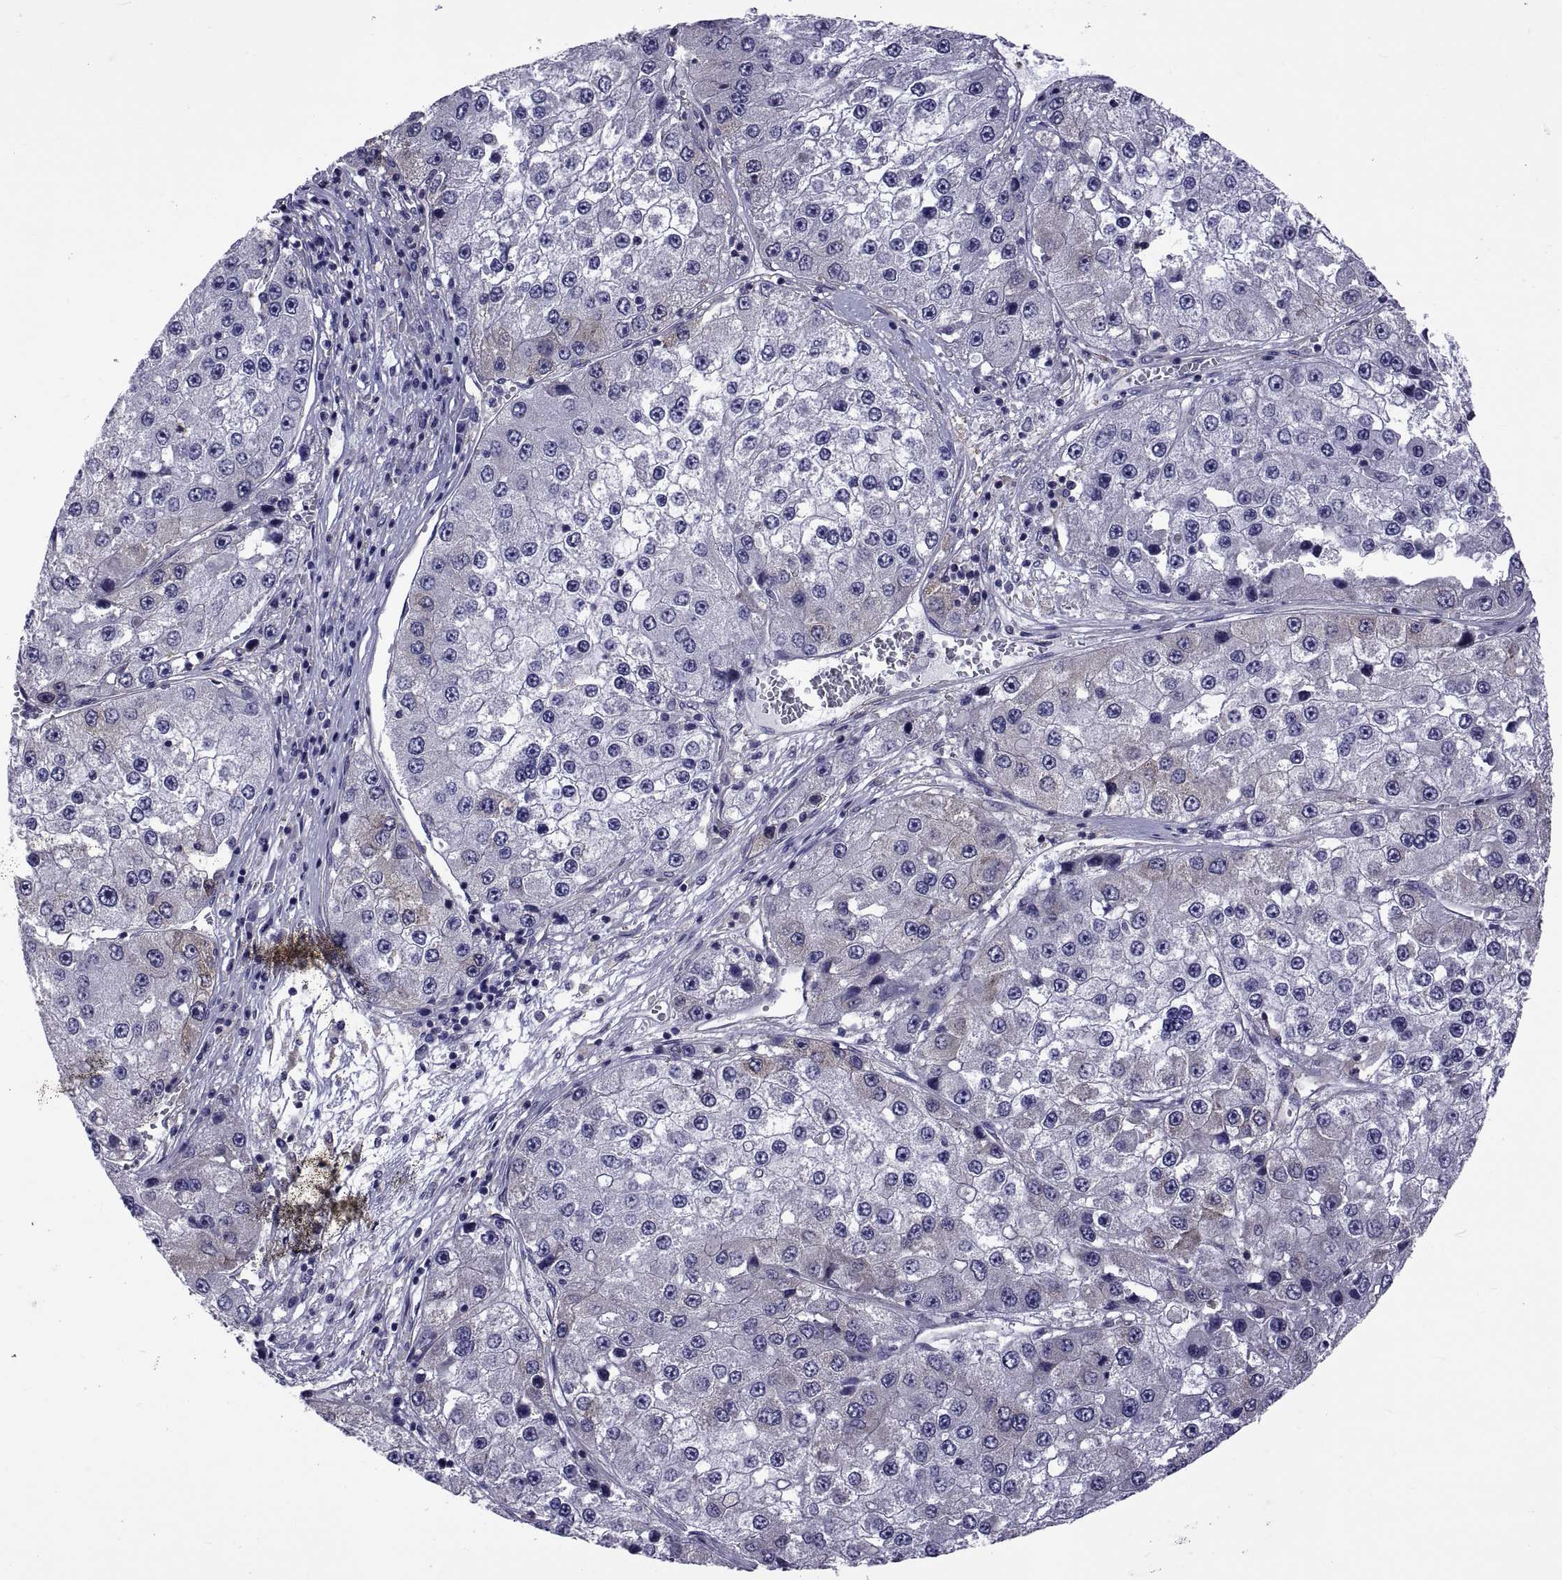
{"staining": {"intensity": "negative", "quantity": "none", "location": "none"}, "tissue": "liver cancer", "cell_type": "Tumor cells", "image_type": "cancer", "snomed": [{"axis": "morphology", "description": "Carcinoma, Hepatocellular, NOS"}, {"axis": "topography", "description": "Liver"}], "caption": "Liver cancer (hepatocellular carcinoma) was stained to show a protein in brown. There is no significant positivity in tumor cells.", "gene": "TMC3", "patient": {"sex": "female", "age": 73}}